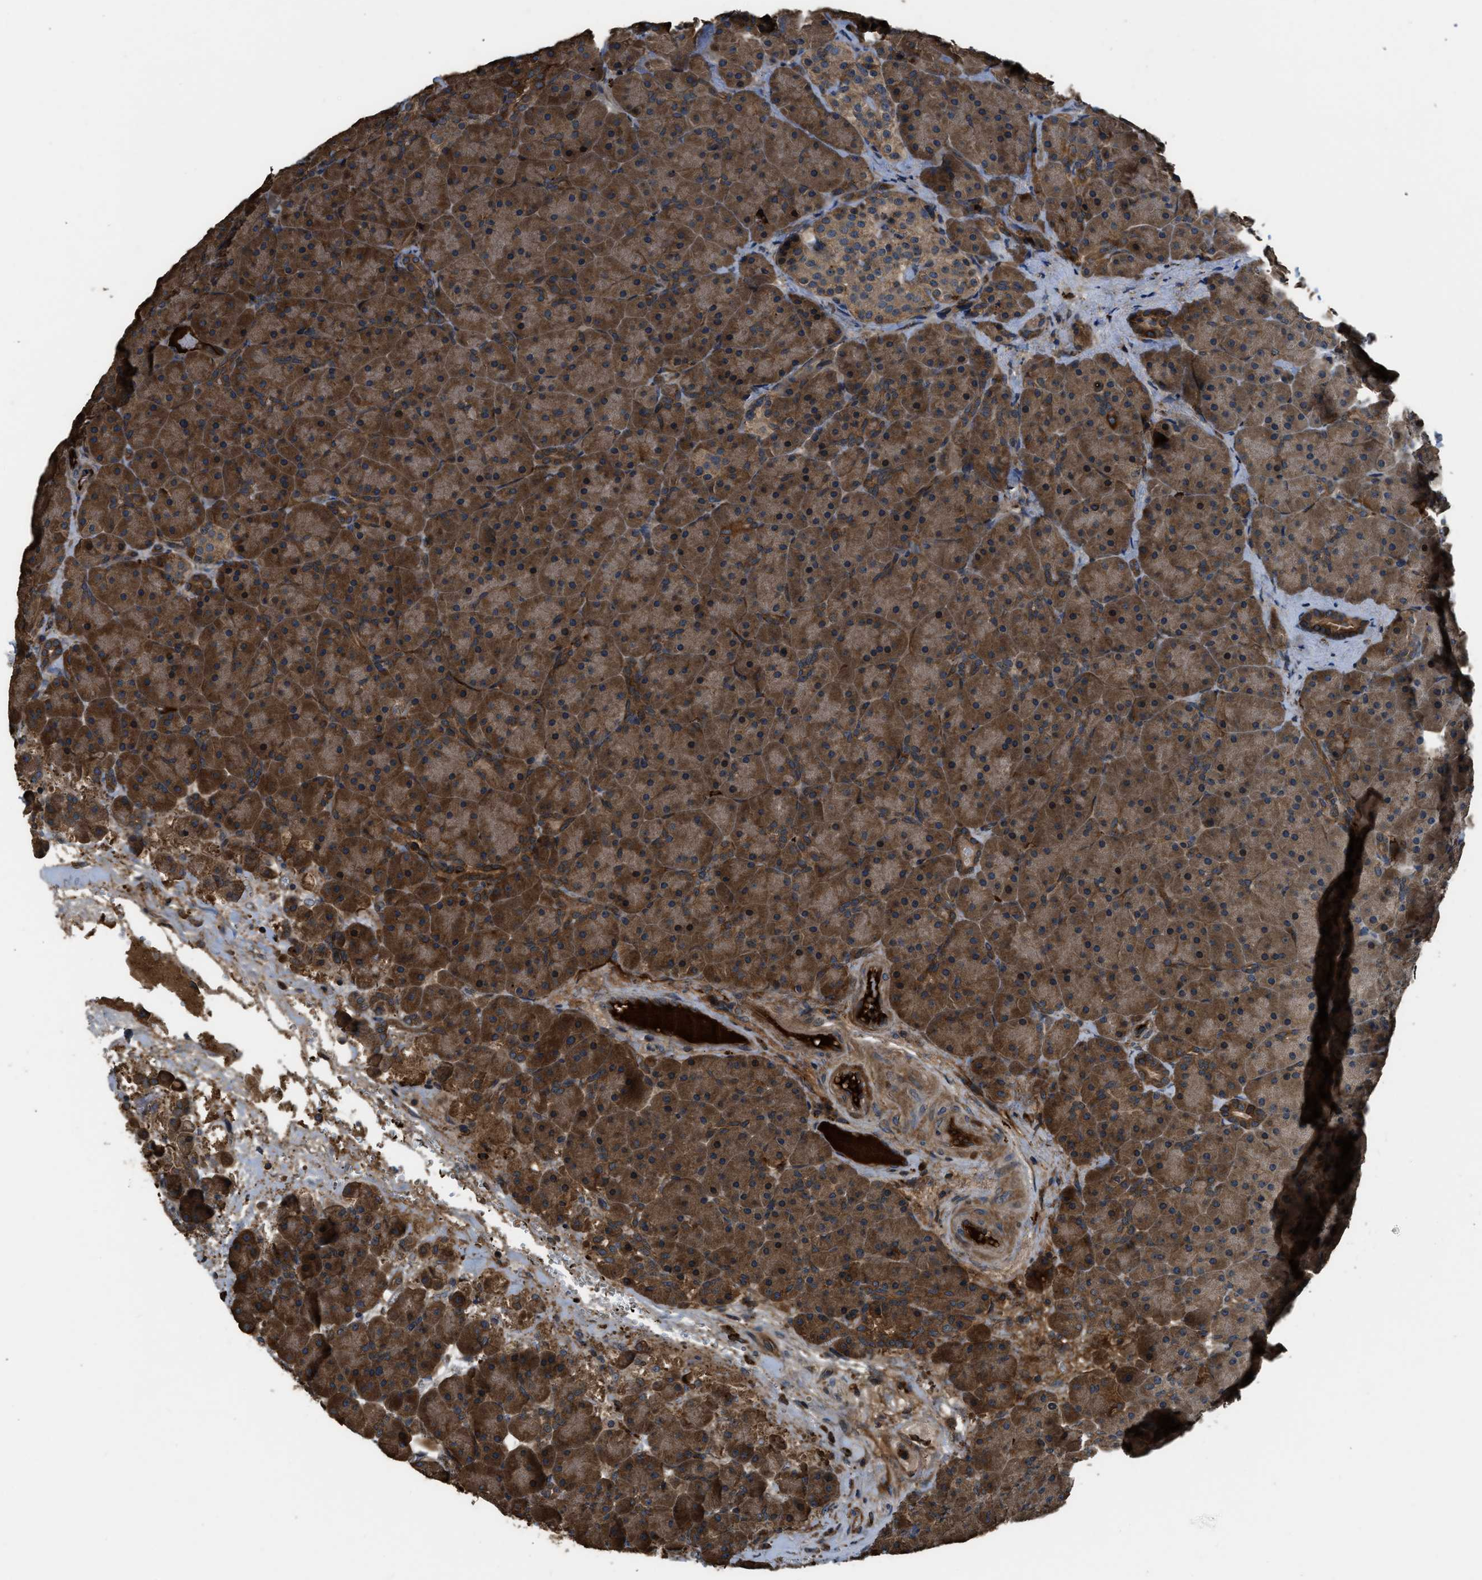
{"staining": {"intensity": "strong", "quantity": ">75%", "location": "cytoplasmic/membranous"}, "tissue": "pancreas", "cell_type": "Exocrine glandular cells", "image_type": "normal", "snomed": [{"axis": "morphology", "description": "Normal tissue, NOS"}, {"axis": "topography", "description": "Pancreas"}], "caption": "Immunohistochemical staining of benign pancreas exhibits strong cytoplasmic/membranous protein expression in approximately >75% of exocrine glandular cells.", "gene": "GGH", "patient": {"sex": "male", "age": 66}}